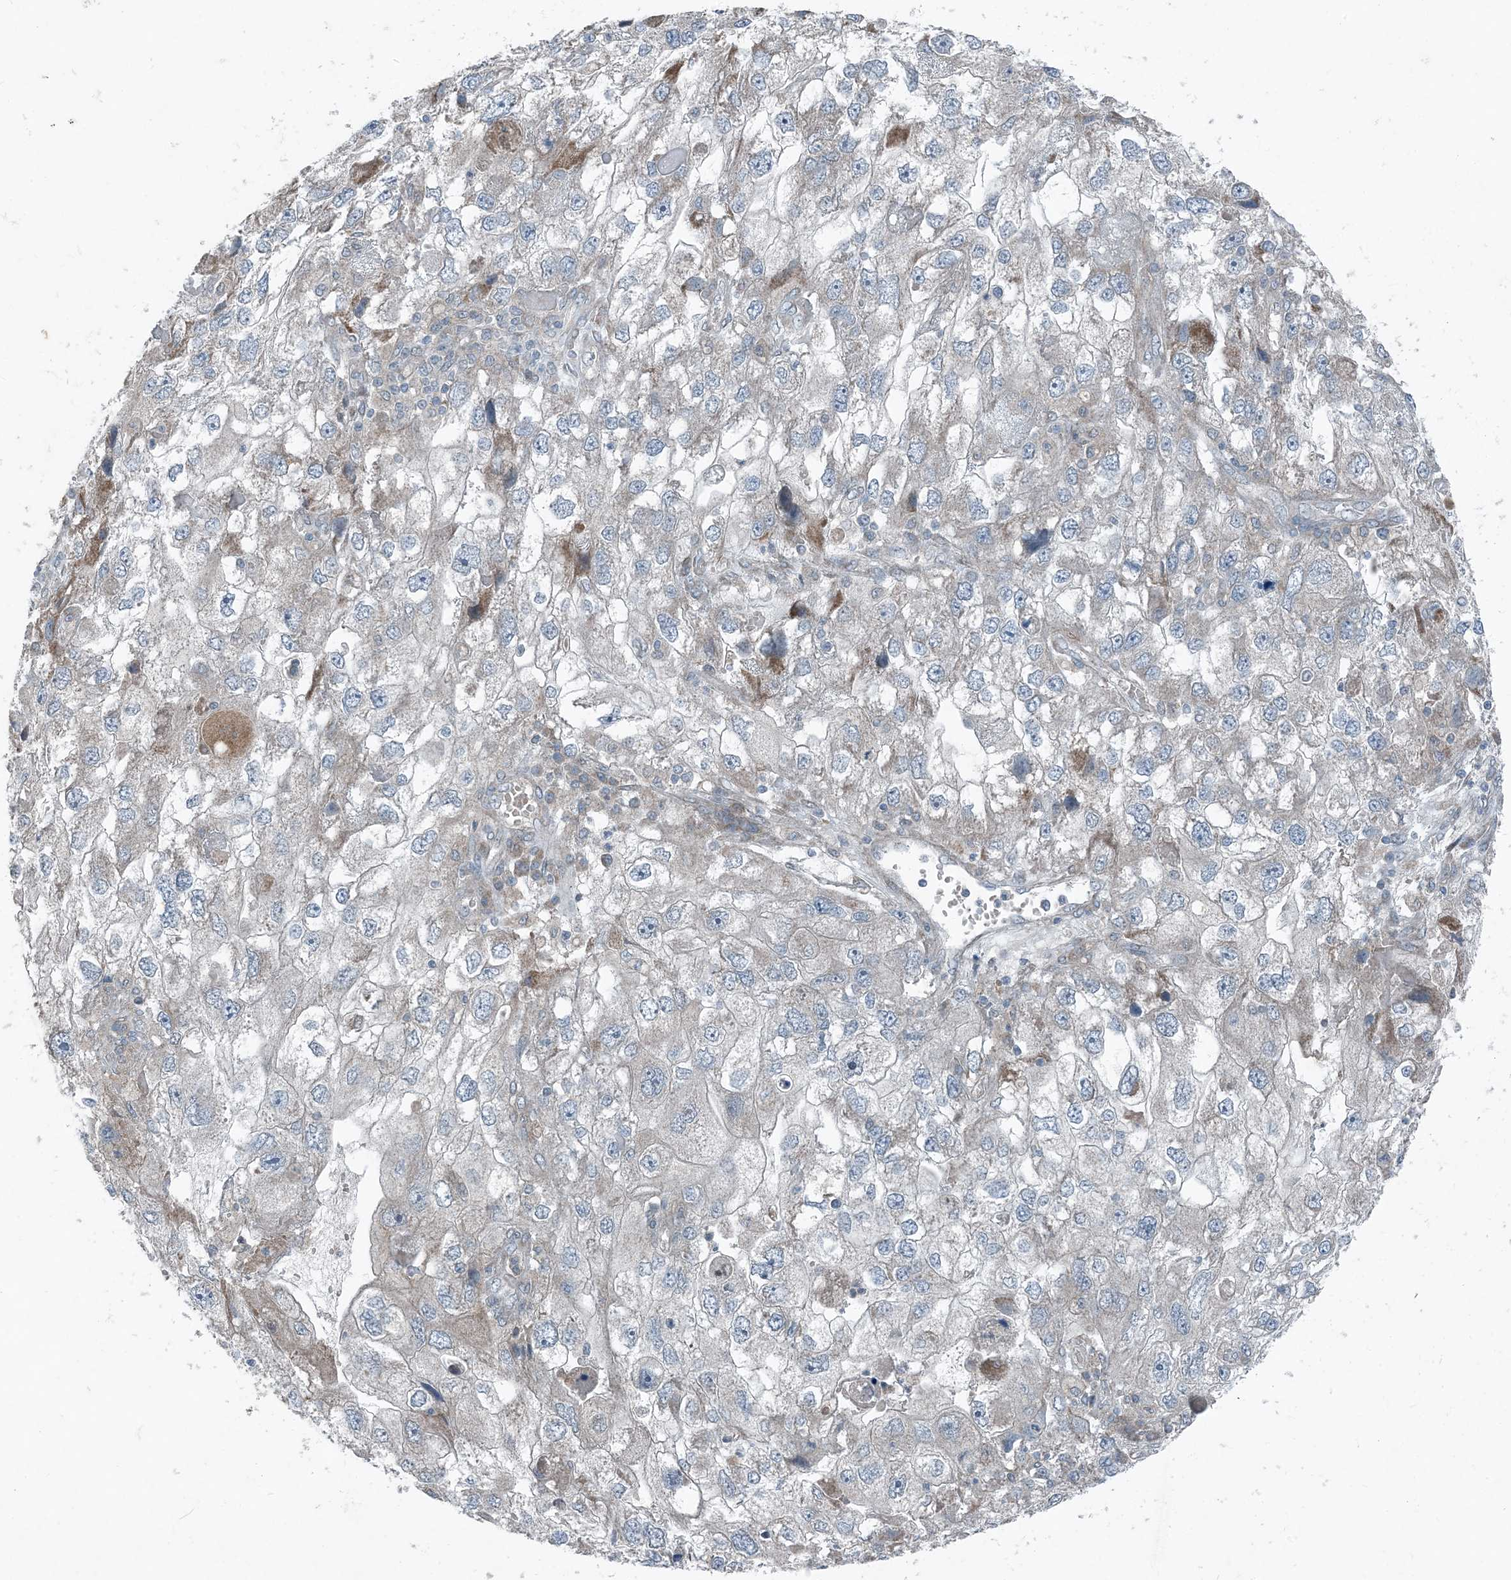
{"staining": {"intensity": "negative", "quantity": "none", "location": "none"}, "tissue": "endometrial cancer", "cell_type": "Tumor cells", "image_type": "cancer", "snomed": [{"axis": "morphology", "description": "Adenocarcinoma, NOS"}, {"axis": "topography", "description": "Endometrium"}], "caption": "Immunohistochemical staining of adenocarcinoma (endometrial) demonstrates no significant expression in tumor cells.", "gene": "APOM", "patient": {"sex": "female", "age": 49}}